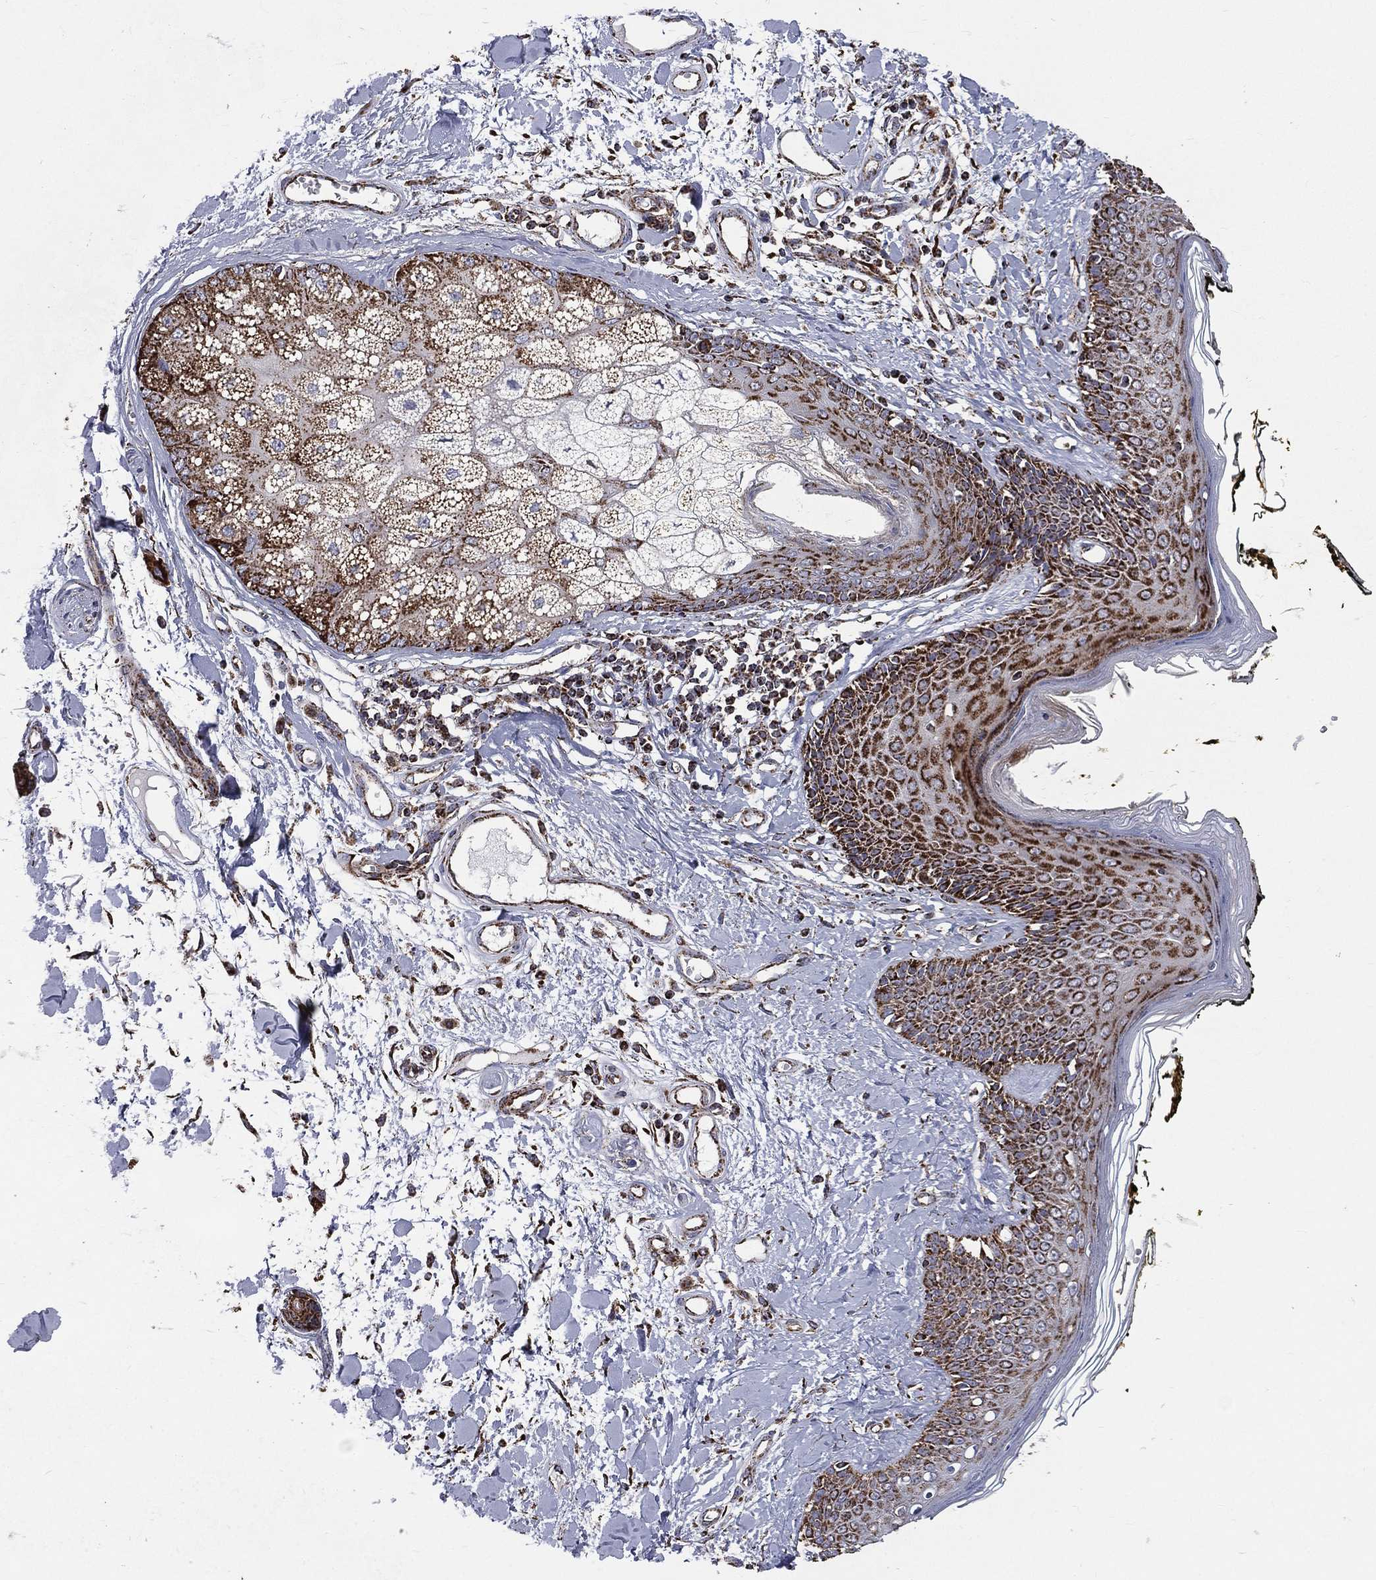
{"staining": {"intensity": "strong", "quantity": ">75%", "location": "cytoplasmic/membranous"}, "tissue": "skin", "cell_type": "Fibroblasts", "image_type": "normal", "snomed": [{"axis": "morphology", "description": "Normal tissue, NOS"}, {"axis": "topography", "description": "Skin"}], "caption": "Unremarkable skin was stained to show a protein in brown. There is high levels of strong cytoplasmic/membranous positivity in about >75% of fibroblasts.", "gene": "GOT2", "patient": {"sex": "male", "age": 76}}